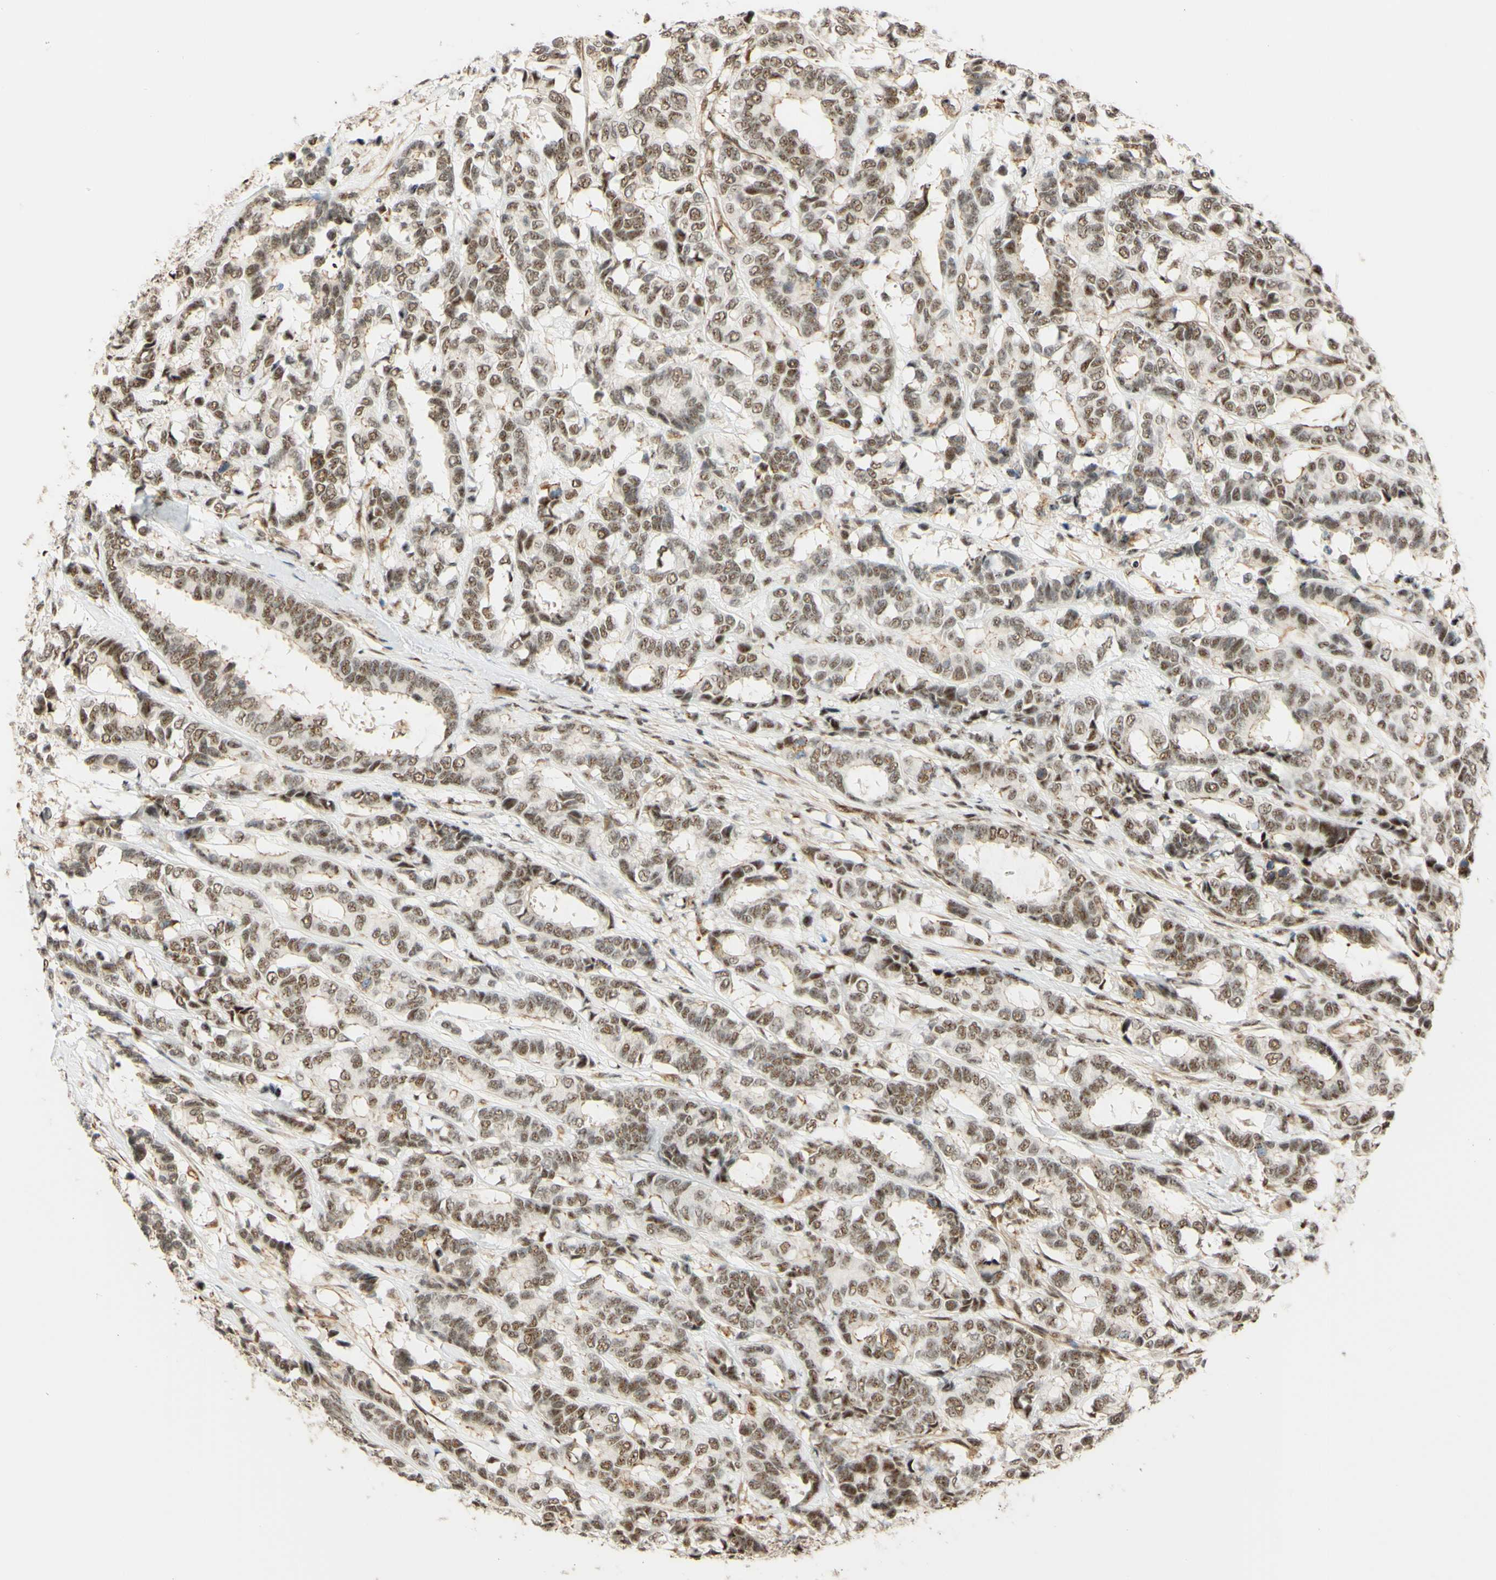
{"staining": {"intensity": "moderate", "quantity": ">75%", "location": "nuclear"}, "tissue": "breast cancer", "cell_type": "Tumor cells", "image_type": "cancer", "snomed": [{"axis": "morphology", "description": "Duct carcinoma"}, {"axis": "topography", "description": "Breast"}], "caption": "Infiltrating ductal carcinoma (breast) stained with a brown dye exhibits moderate nuclear positive expression in approximately >75% of tumor cells.", "gene": "SAP18", "patient": {"sex": "female", "age": 87}}